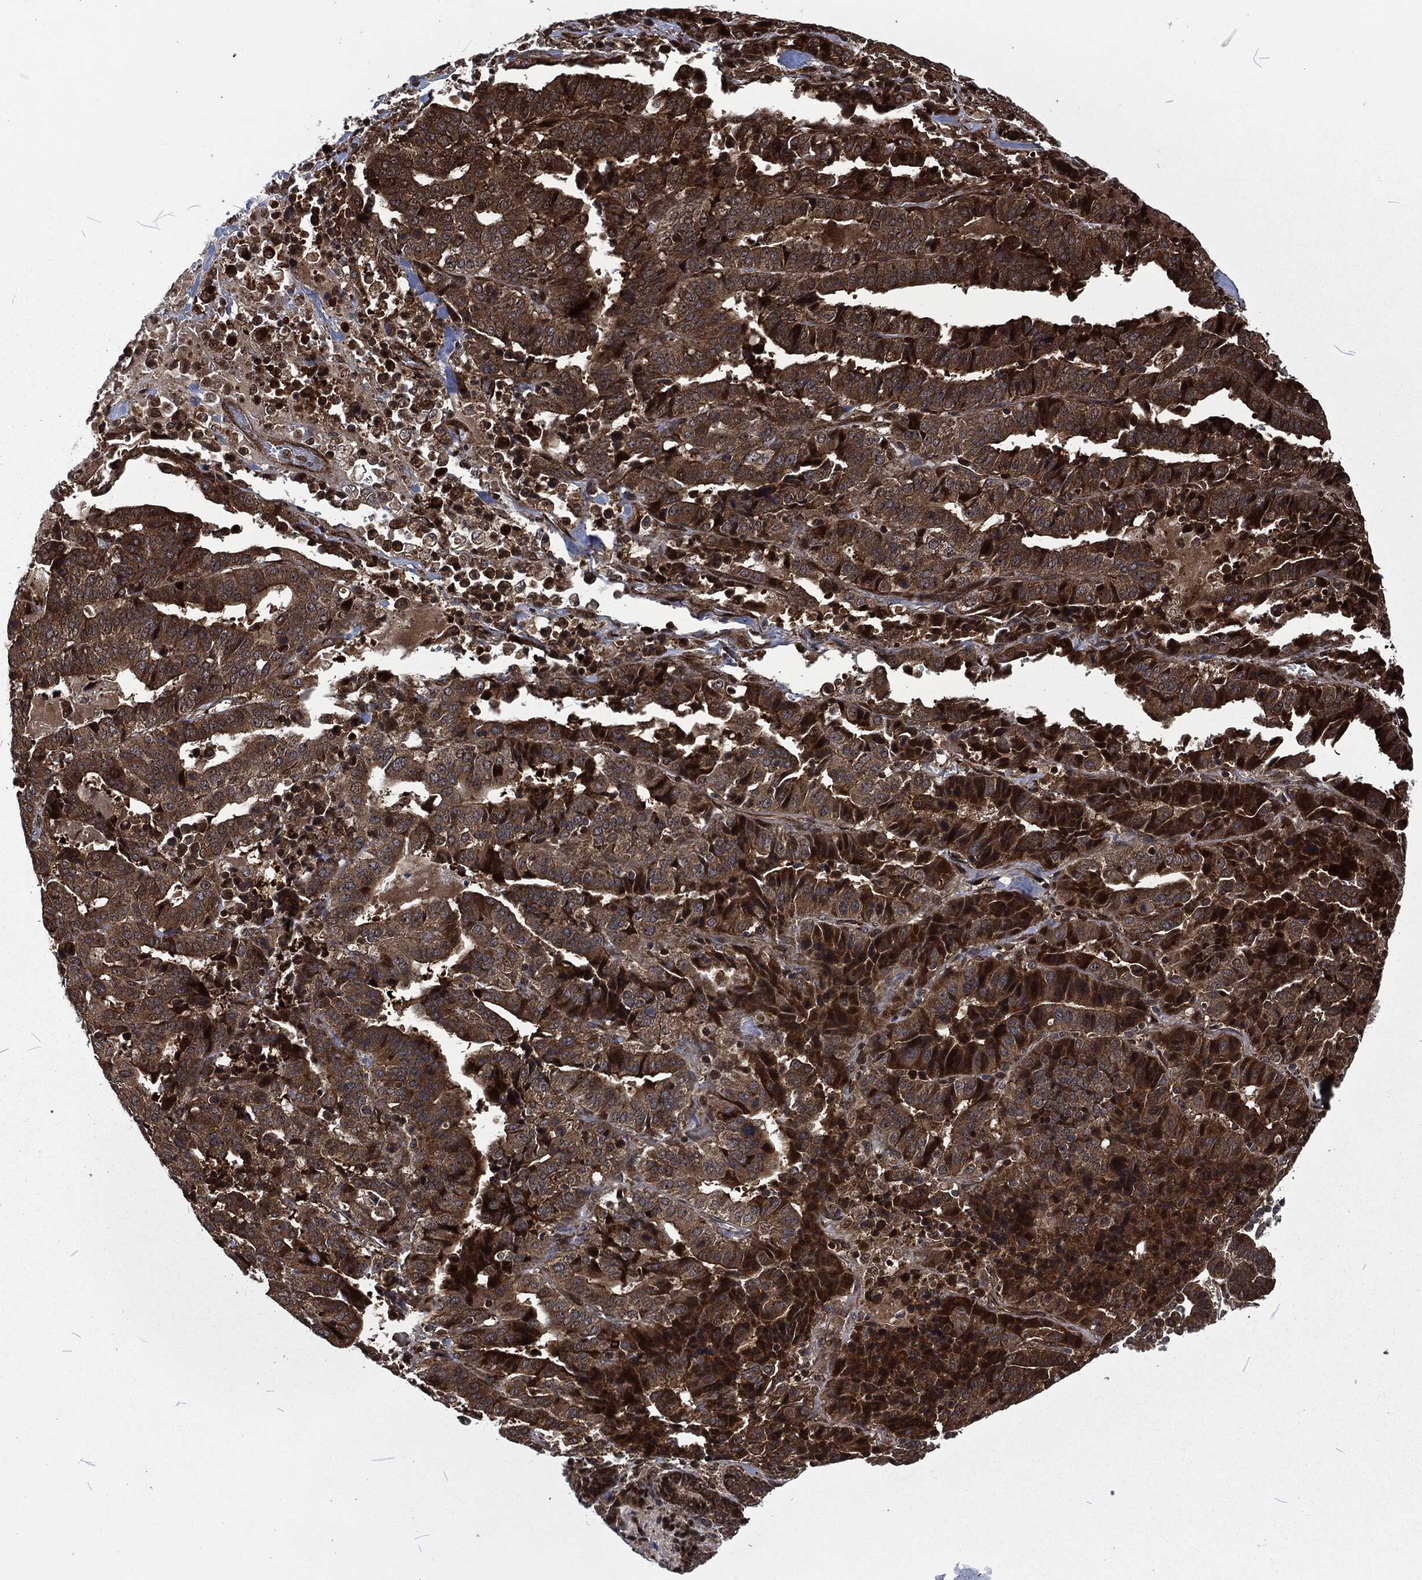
{"staining": {"intensity": "strong", "quantity": ">75%", "location": "cytoplasmic/membranous"}, "tissue": "stomach cancer", "cell_type": "Tumor cells", "image_type": "cancer", "snomed": [{"axis": "morphology", "description": "Adenocarcinoma, NOS"}, {"axis": "topography", "description": "Stomach"}], "caption": "Adenocarcinoma (stomach) was stained to show a protein in brown. There is high levels of strong cytoplasmic/membranous staining in about >75% of tumor cells. The staining was performed using DAB to visualize the protein expression in brown, while the nuclei were stained in blue with hematoxylin (Magnification: 20x).", "gene": "CMPK2", "patient": {"sex": "male", "age": 48}}